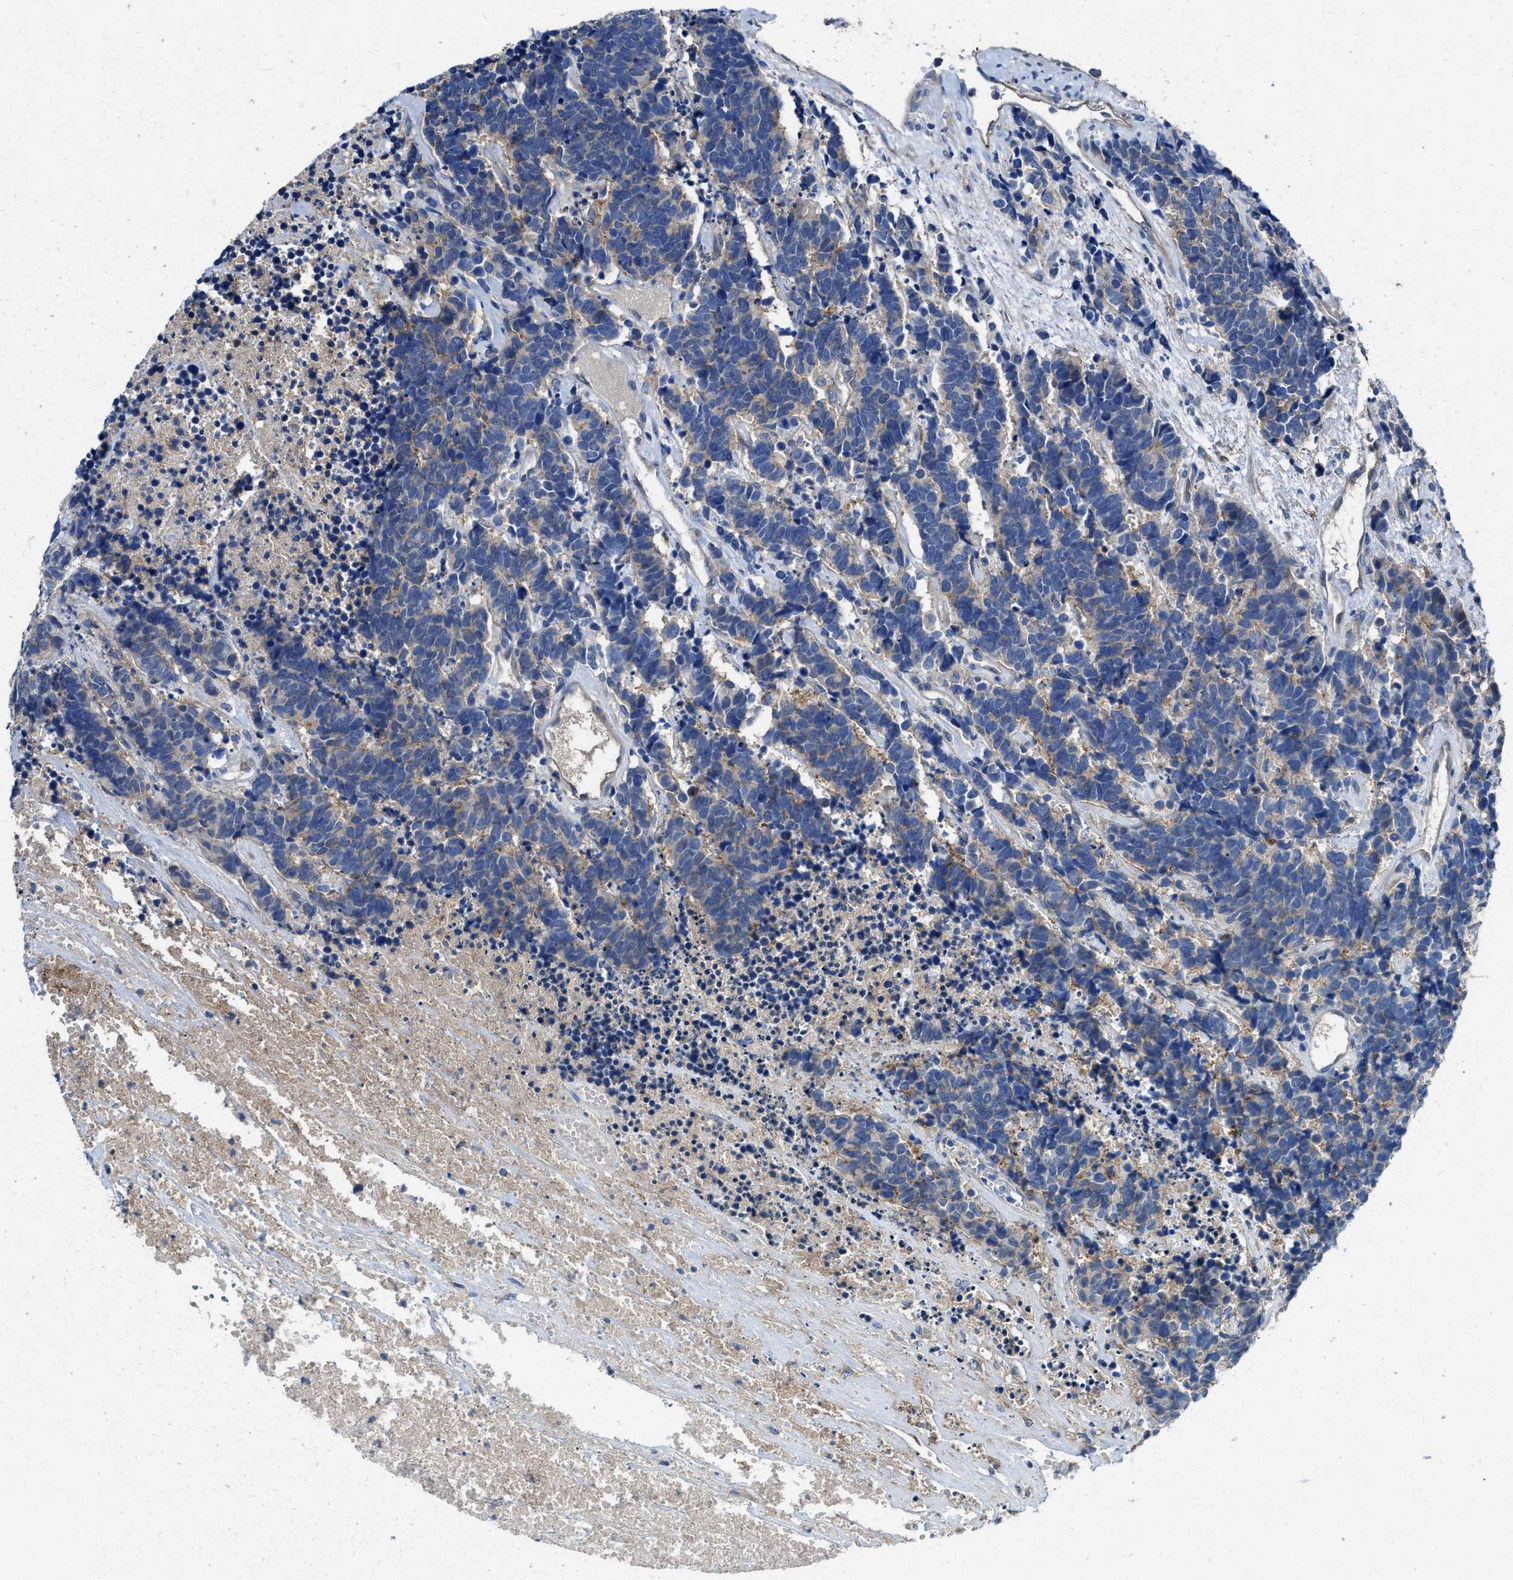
{"staining": {"intensity": "weak", "quantity": "25%-75%", "location": "cytoplasmic/membranous"}, "tissue": "carcinoid", "cell_type": "Tumor cells", "image_type": "cancer", "snomed": [{"axis": "morphology", "description": "Carcinoma, NOS"}, {"axis": "morphology", "description": "Carcinoid, malignant, NOS"}, {"axis": "topography", "description": "Urinary bladder"}], "caption": "A brown stain highlights weak cytoplasmic/membranous expression of a protein in human carcinoid tumor cells.", "gene": "PTGFRN", "patient": {"sex": "male", "age": 57}}